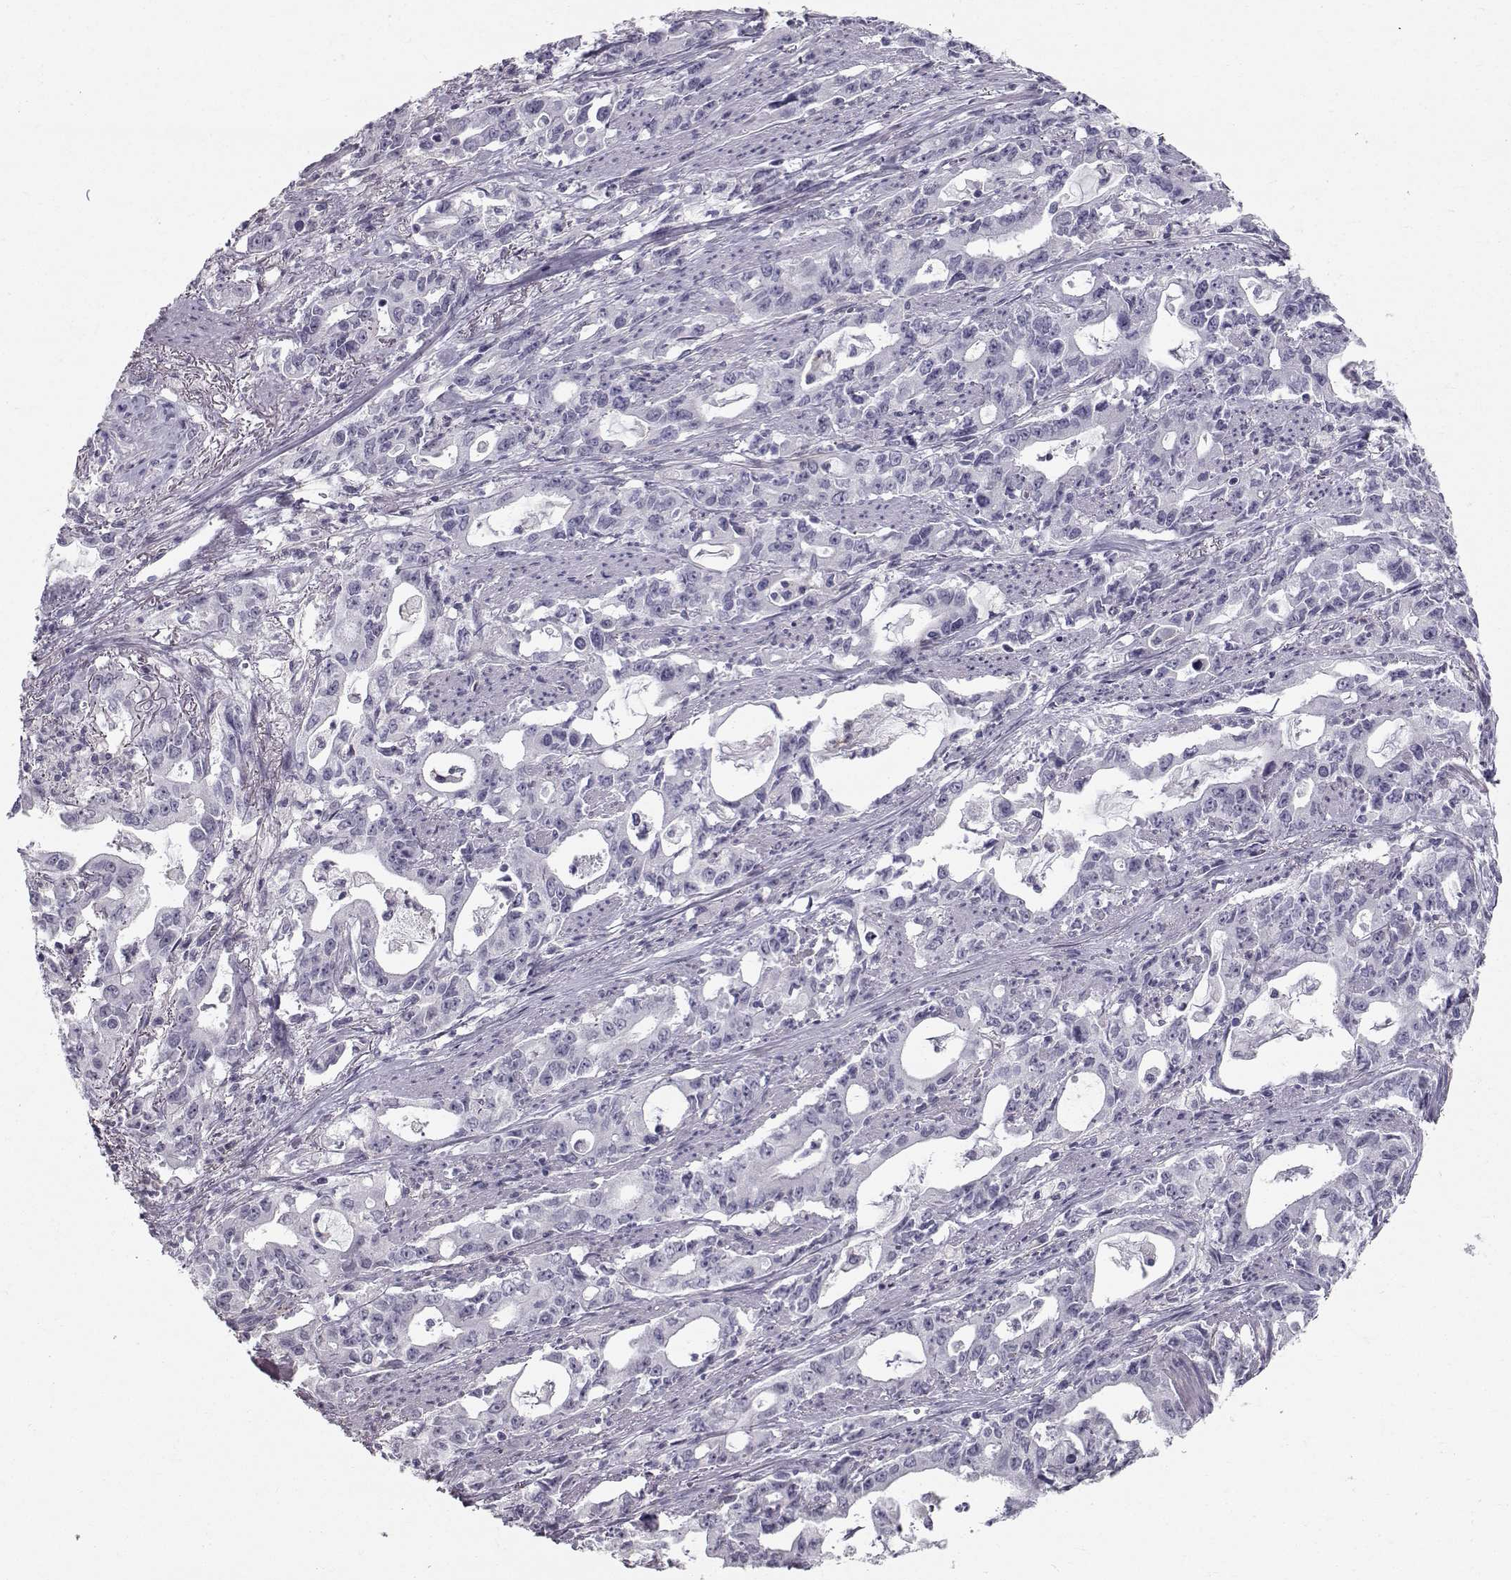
{"staining": {"intensity": "negative", "quantity": "none", "location": "none"}, "tissue": "stomach cancer", "cell_type": "Tumor cells", "image_type": "cancer", "snomed": [{"axis": "morphology", "description": "Adenocarcinoma, NOS"}, {"axis": "topography", "description": "Stomach, upper"}], "caption": "A high-resolution micrograph shows immunohistochemistry (IHC) staining of adenocarcinoma (stomach), which demonstrates no significant expression in tumor cells.", "gene": "SPDYE4", "patient": {"sex": "male", "age": 85}}